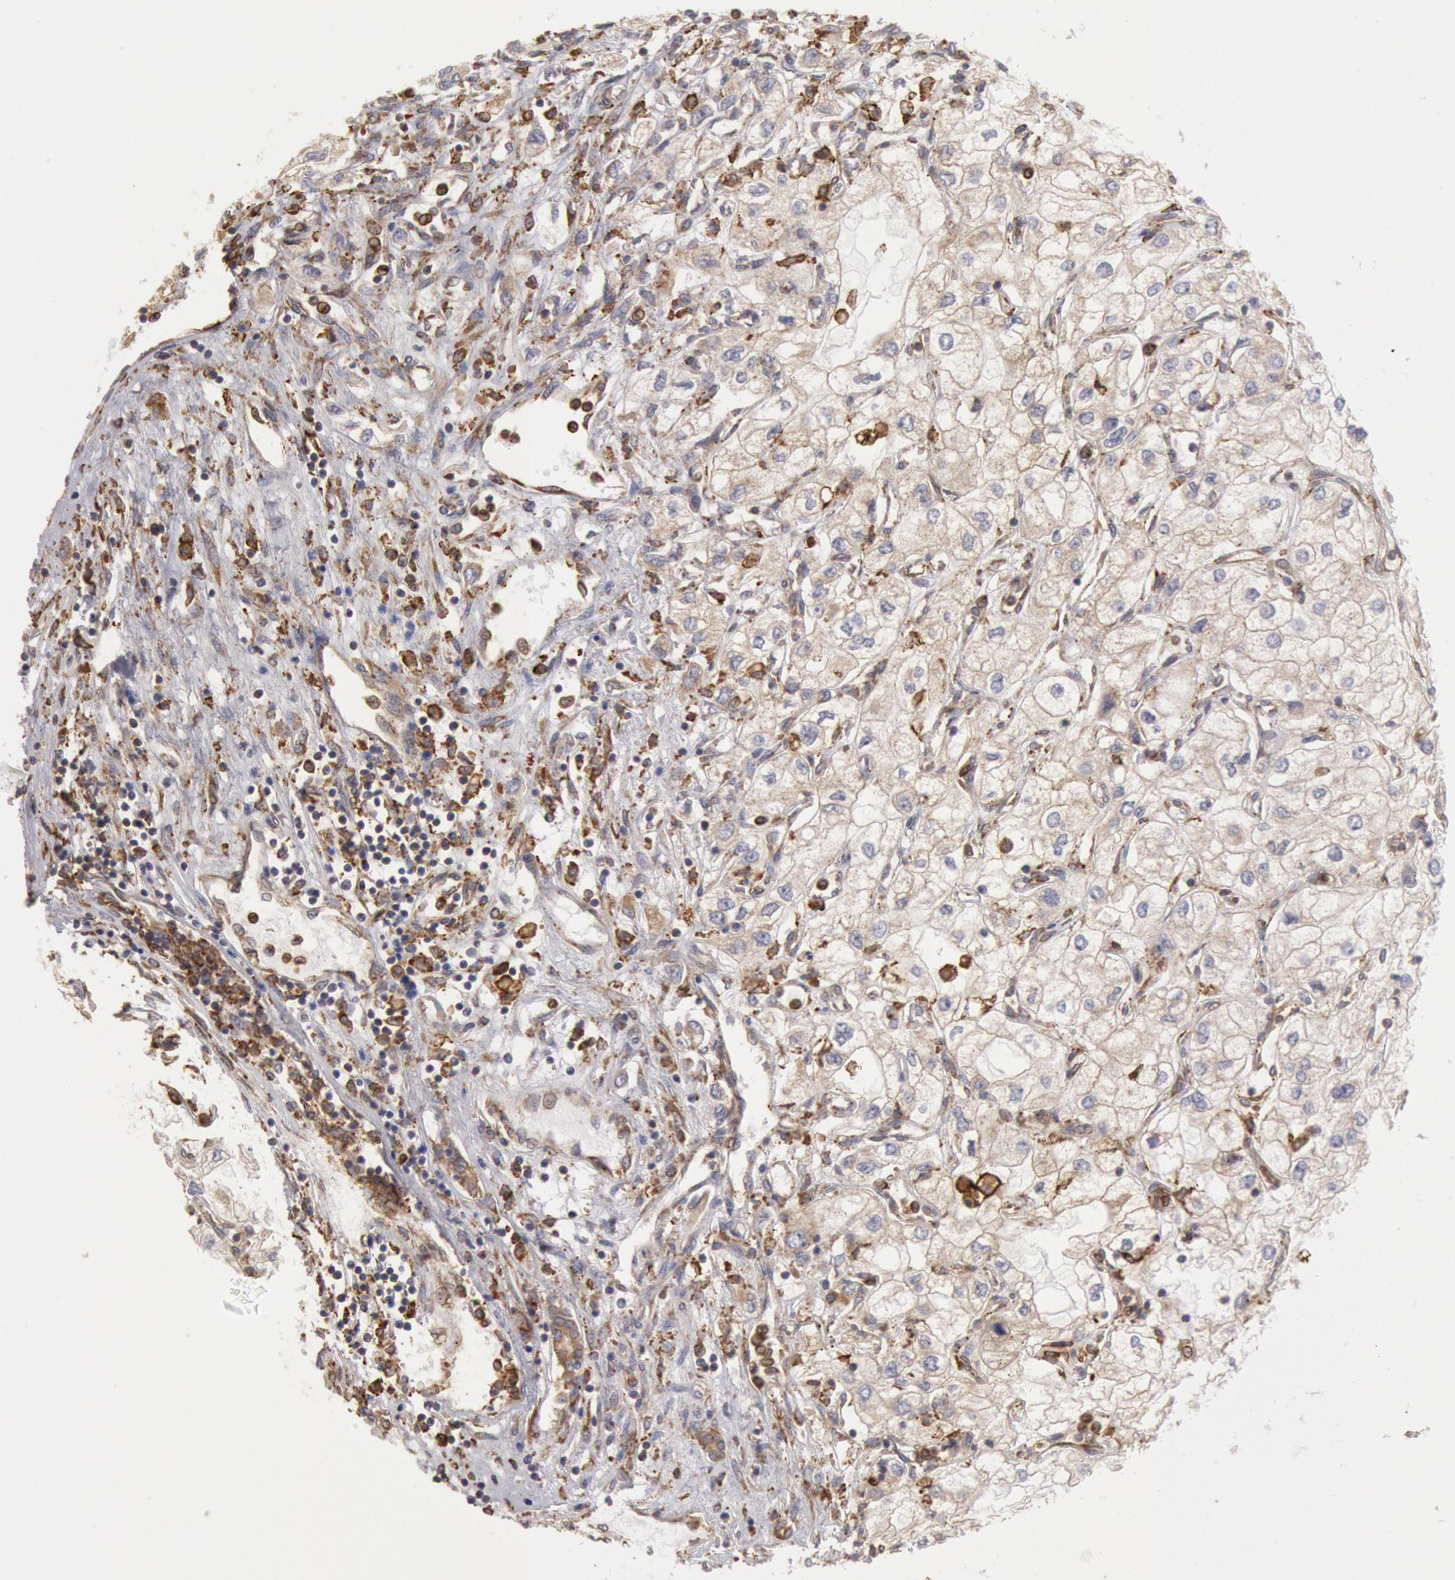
{"staining": {"intensity": "weak", "quantity": "25%-75%", "location": "cytoplasmic/membranous"}, "tissue": "renal cancer", "cell_type": "Tumor cells", "image_type": "cancer", "snomed": [{"axis": "morphology", "description": "Adenocarcinoma, NOS"}, {"axis": "topography", "description": "Kidney"}], "caption": "Tumor cells display weak cytoplasmic/membranous expression in about 25%-75% of cells in renal cancer. The staining was performed using DAB (3,3'-diaminobenzidine), with brown indicating positive protein expression. Nuclei are stained blue with hematoxylin.", "gene": "ERP44", "patient": {"sex": "male", "age": 57}}